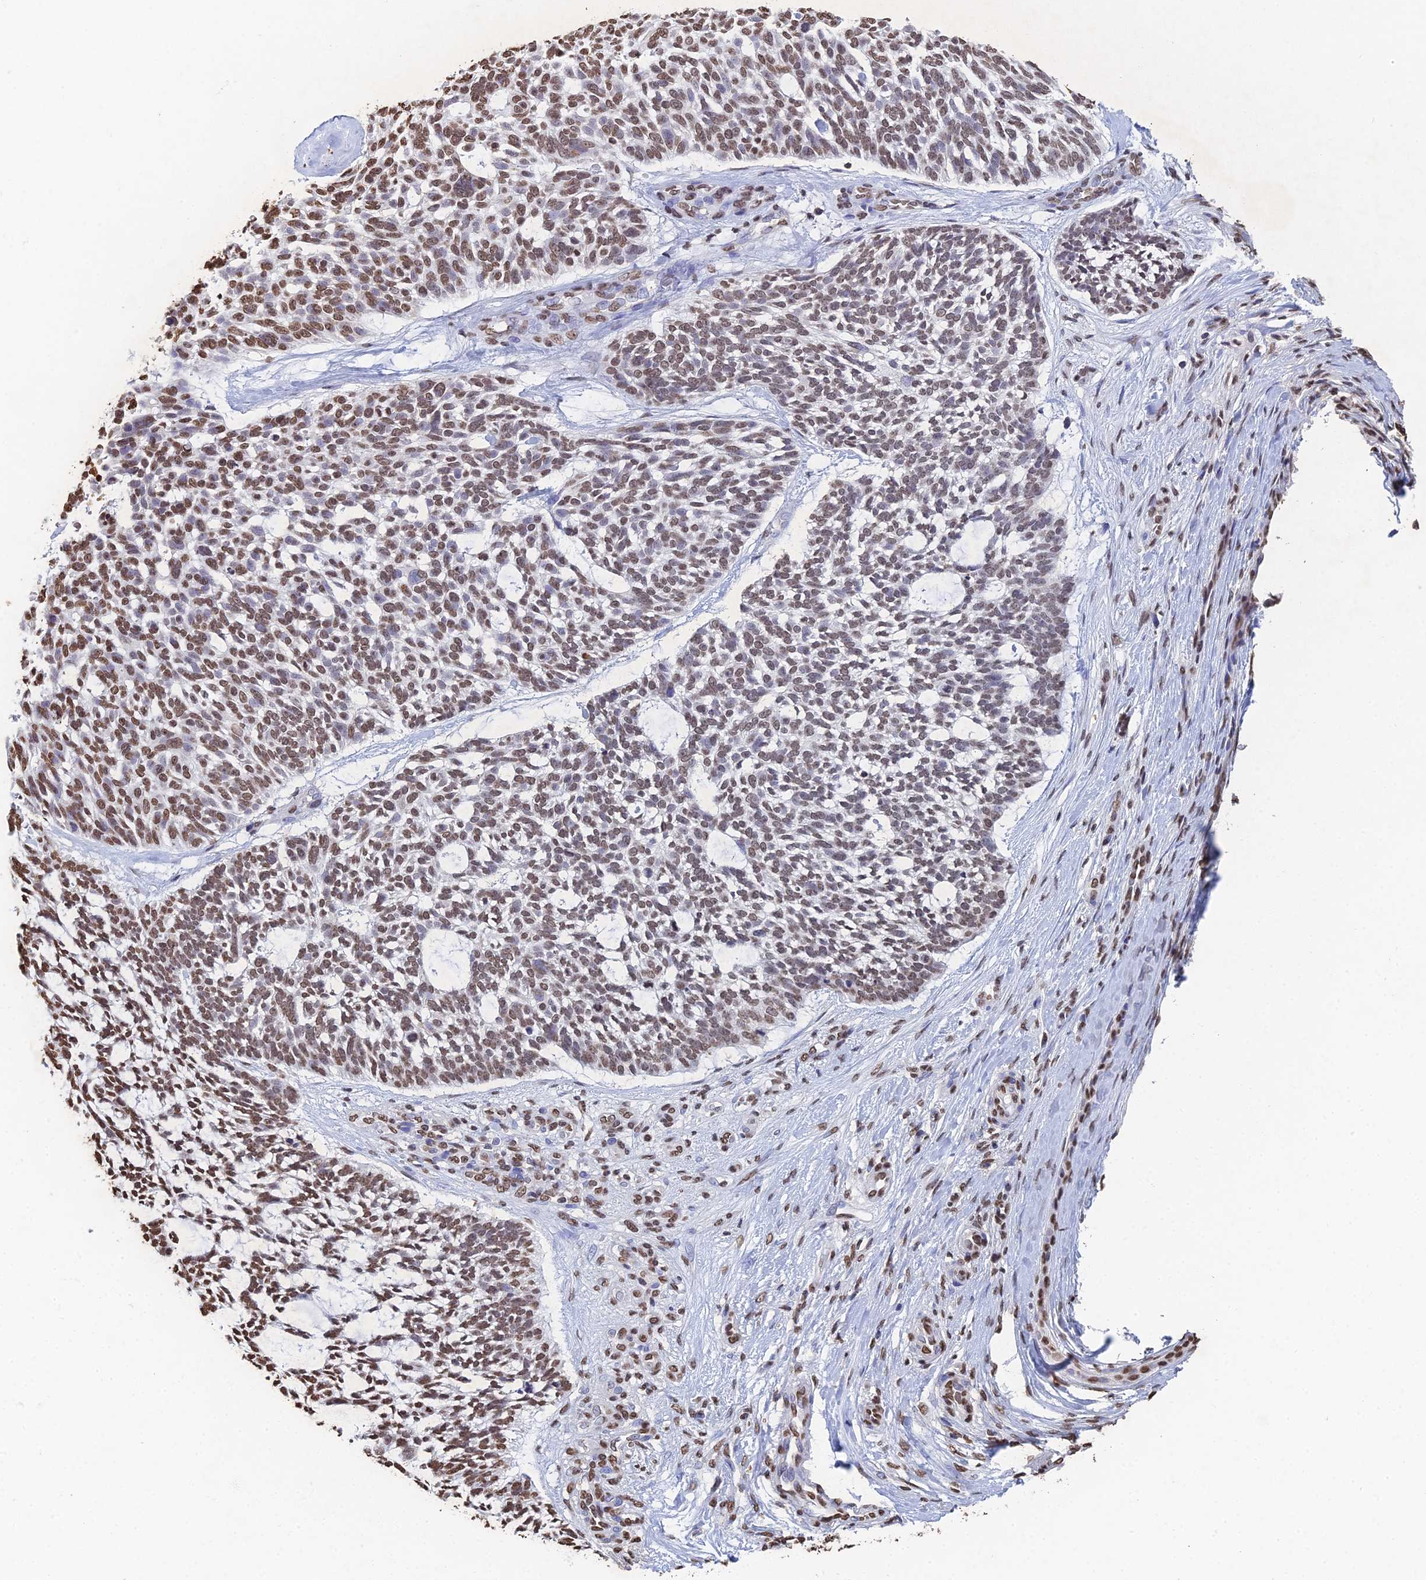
{"staining": {"intensity": "moderate", "quantity": ">75%", "location": "nuclear"}, "tissue": "skin cancer", "cell_type": "Tumor cells", "image_type": "cancer", "snomed": [{"axis": "morphology", "description": "Basal cell carcinoma"}, {"axis": "topography", "description": "Skin"}], "caption": "A micrograph showing moderate nuclear staining in about >75% of tumor cells in basal cell carcinoma (skin), as visualized by brown immunohistochemical staining.", "gene": "GBP3", "patient": {"sex": "male", "age": 88}}